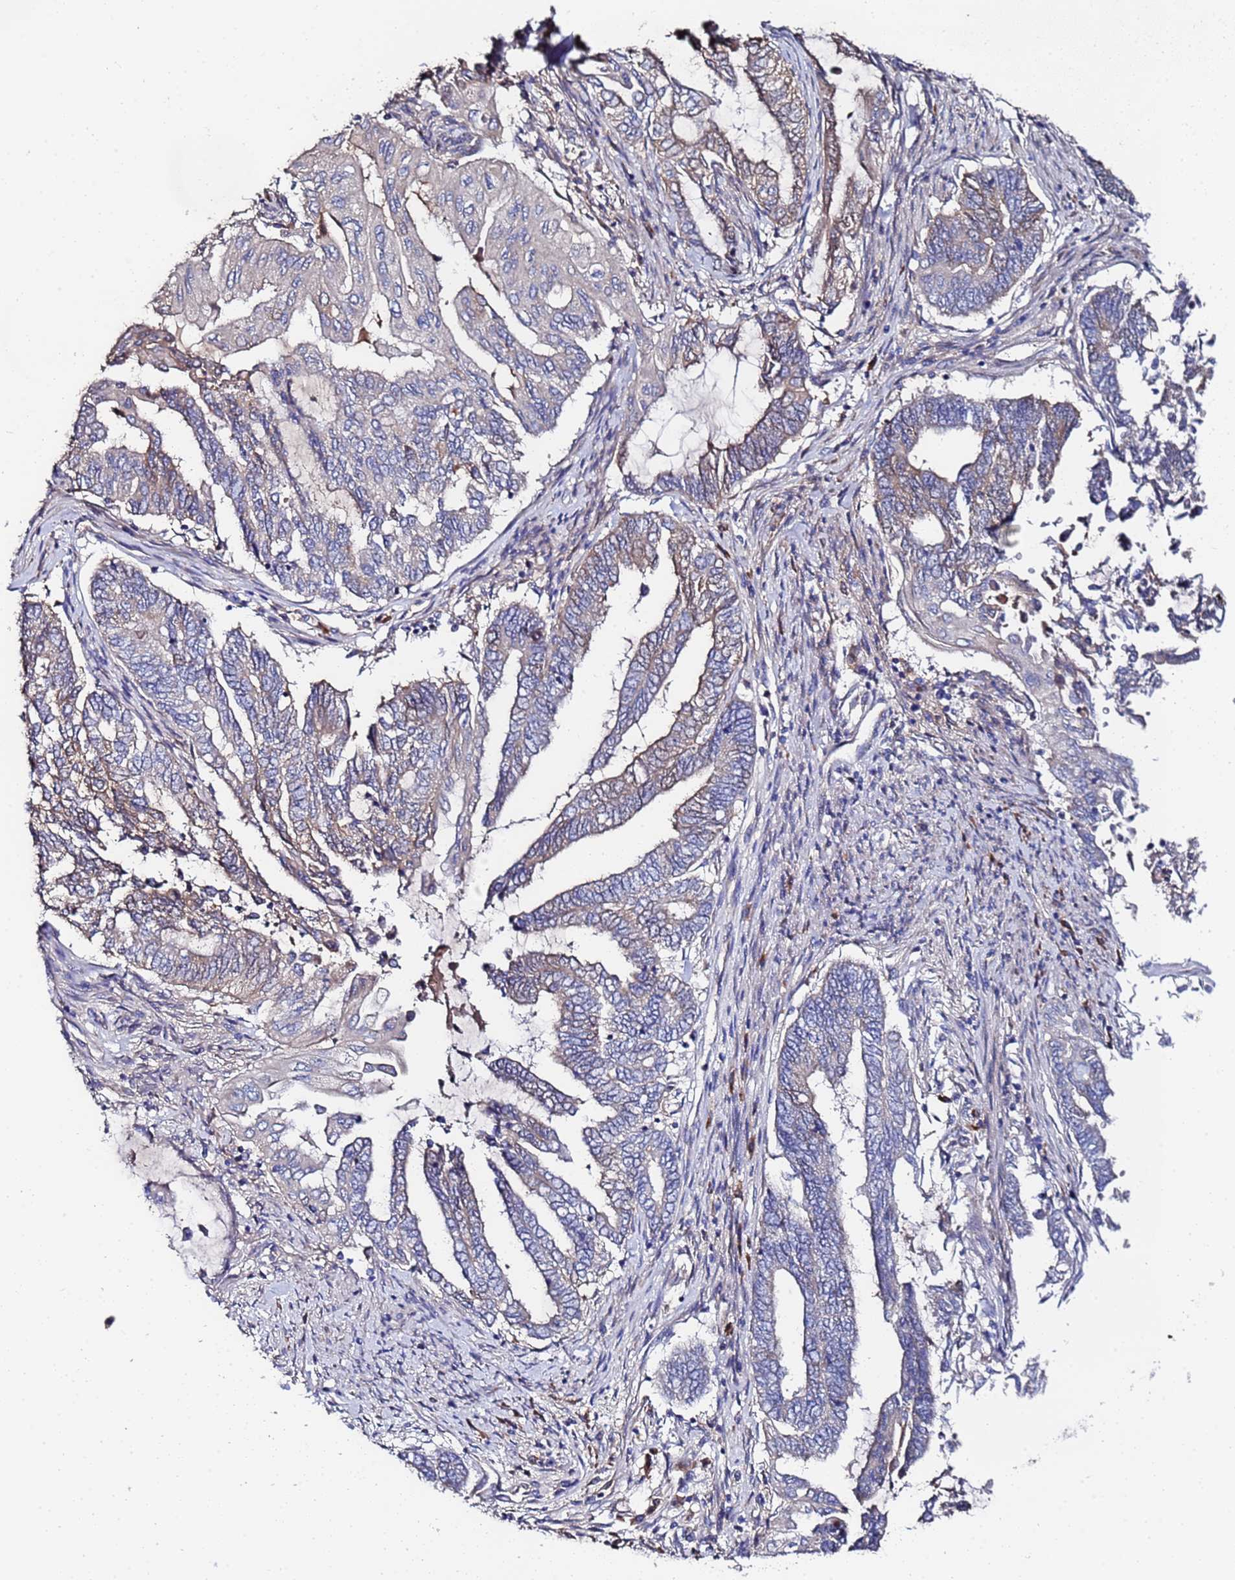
{"staining": {"intensity": "weak", "quantity": "25%-75%", "location": "cytoplasmic/membranous"}, "tissue": "endometrial cancer", "cell_type": "Tumor cells", "image_type": "cancer", "snomed": [{"axis": "morphology", "description": "Adenocarcinoma, NOS"}, {"axis": "topography", "description": "Uterus"}, {"axis": "topography", "description": "Endometrium"}], "caption": "Immunohistochemistry (IHC) (DAB (3,3'-diaminobenzidine)) staining of adenocarcinoma (endometrial) displays weak cytoplasmic/membranous protein staining in approximately 25%-75% of tumor cells.", "gene": "TCP10L", "patient": {"sex": "female", "age": 70}}